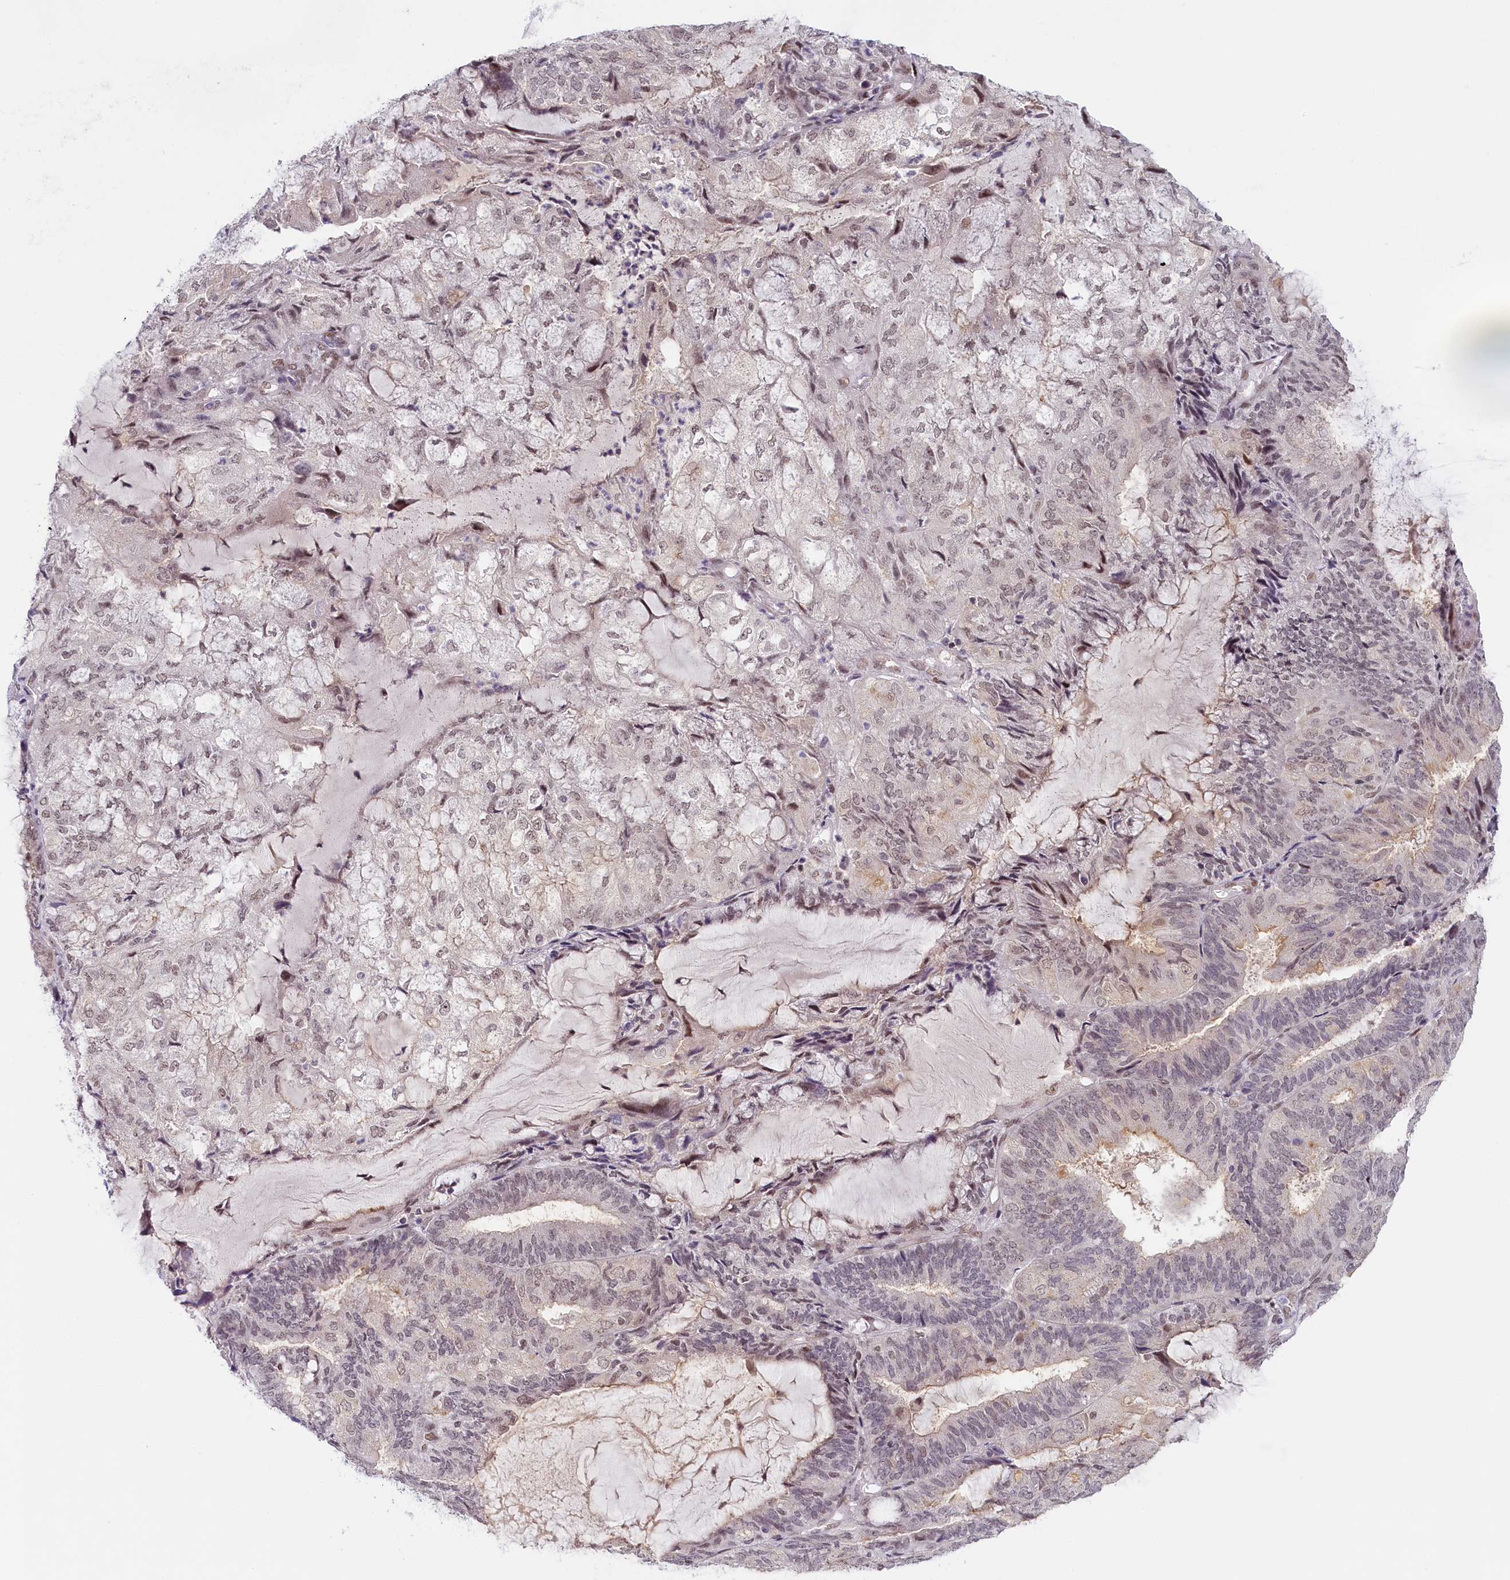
{"staining": {"intensity": "weak", "quantity": "25%-75%", "location": "nuclear"}, "tissue": "endometrial cancer", "cell_type": "Tumor cells", "image_type": "cancer", "snomed": [{"axis": "morphology", "description": "Adenocarcinoma, NOS"}, {"axis": "topography", "description": "Endometrium"}], "caption": "Immunohistochemistry histopathology image of neoplastic tissue: endometrial adenocarcinoma stained using IHC reveals low levels of weak protein expression localized specifically in the nuclear of tumor cells, appearing as a nuclear brown color.", "gene": "SEC31B", "patient": {"sex": "female", "age": 81}}